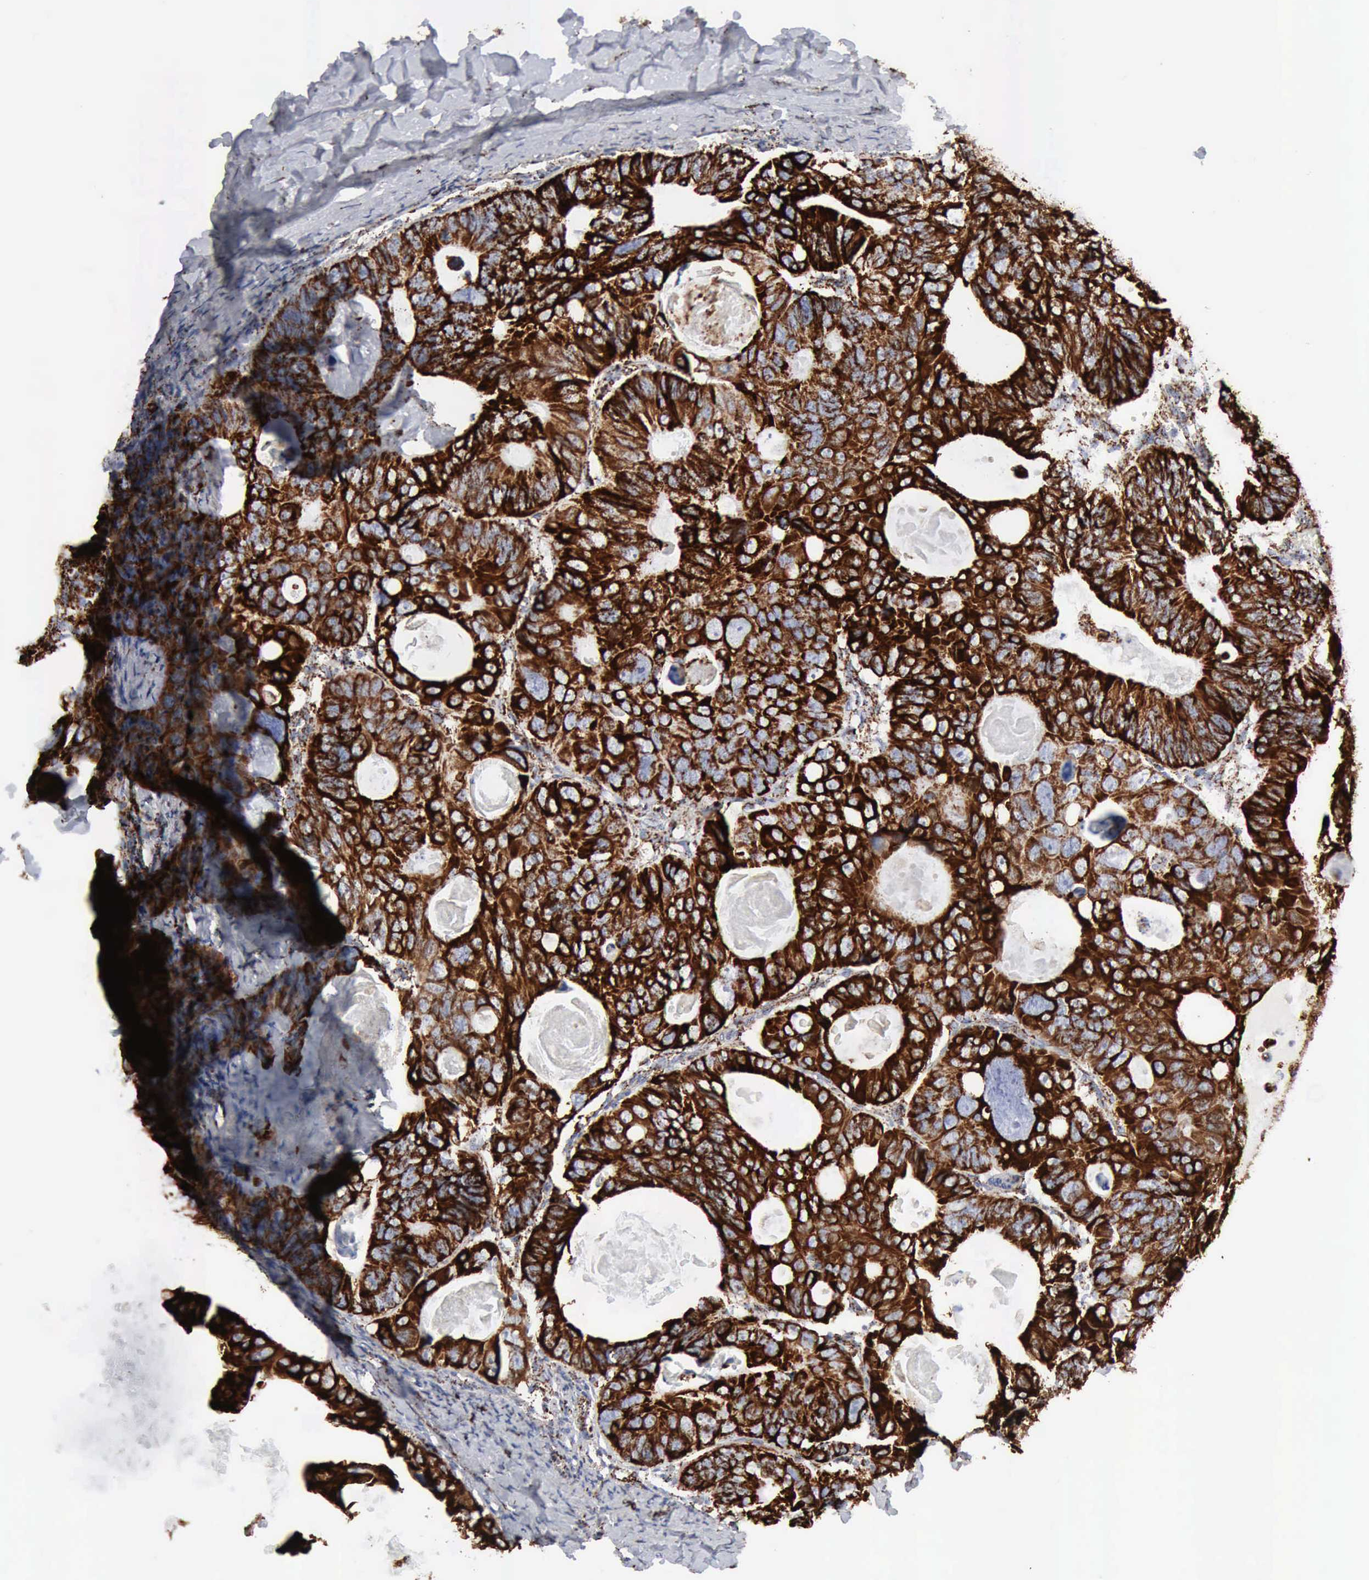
{"staining": {"intensity": "strong", "quantity": ">75%", "location": "cytoplasmic/membranous"}, "tissue": "colorectal cancer", "cell_type": "Tumor cells", "image_type": "cancer", "snomed": [{"axis": "morphology", "description": "Adenocarcinoma, NOS"}, {"axis": "topography", "description": "Colon"}], "caption": "Tumor cells exhibit high levels of strong cytoplasmic/membranous staining in about >75% of cells in human colorectal cancer (adenocarcinoma). Ihc stains the protein of interest in brown and the nuclei are stained blue.", "gene": "ACO2", "patient": {"sex": "female", "age": 55}}